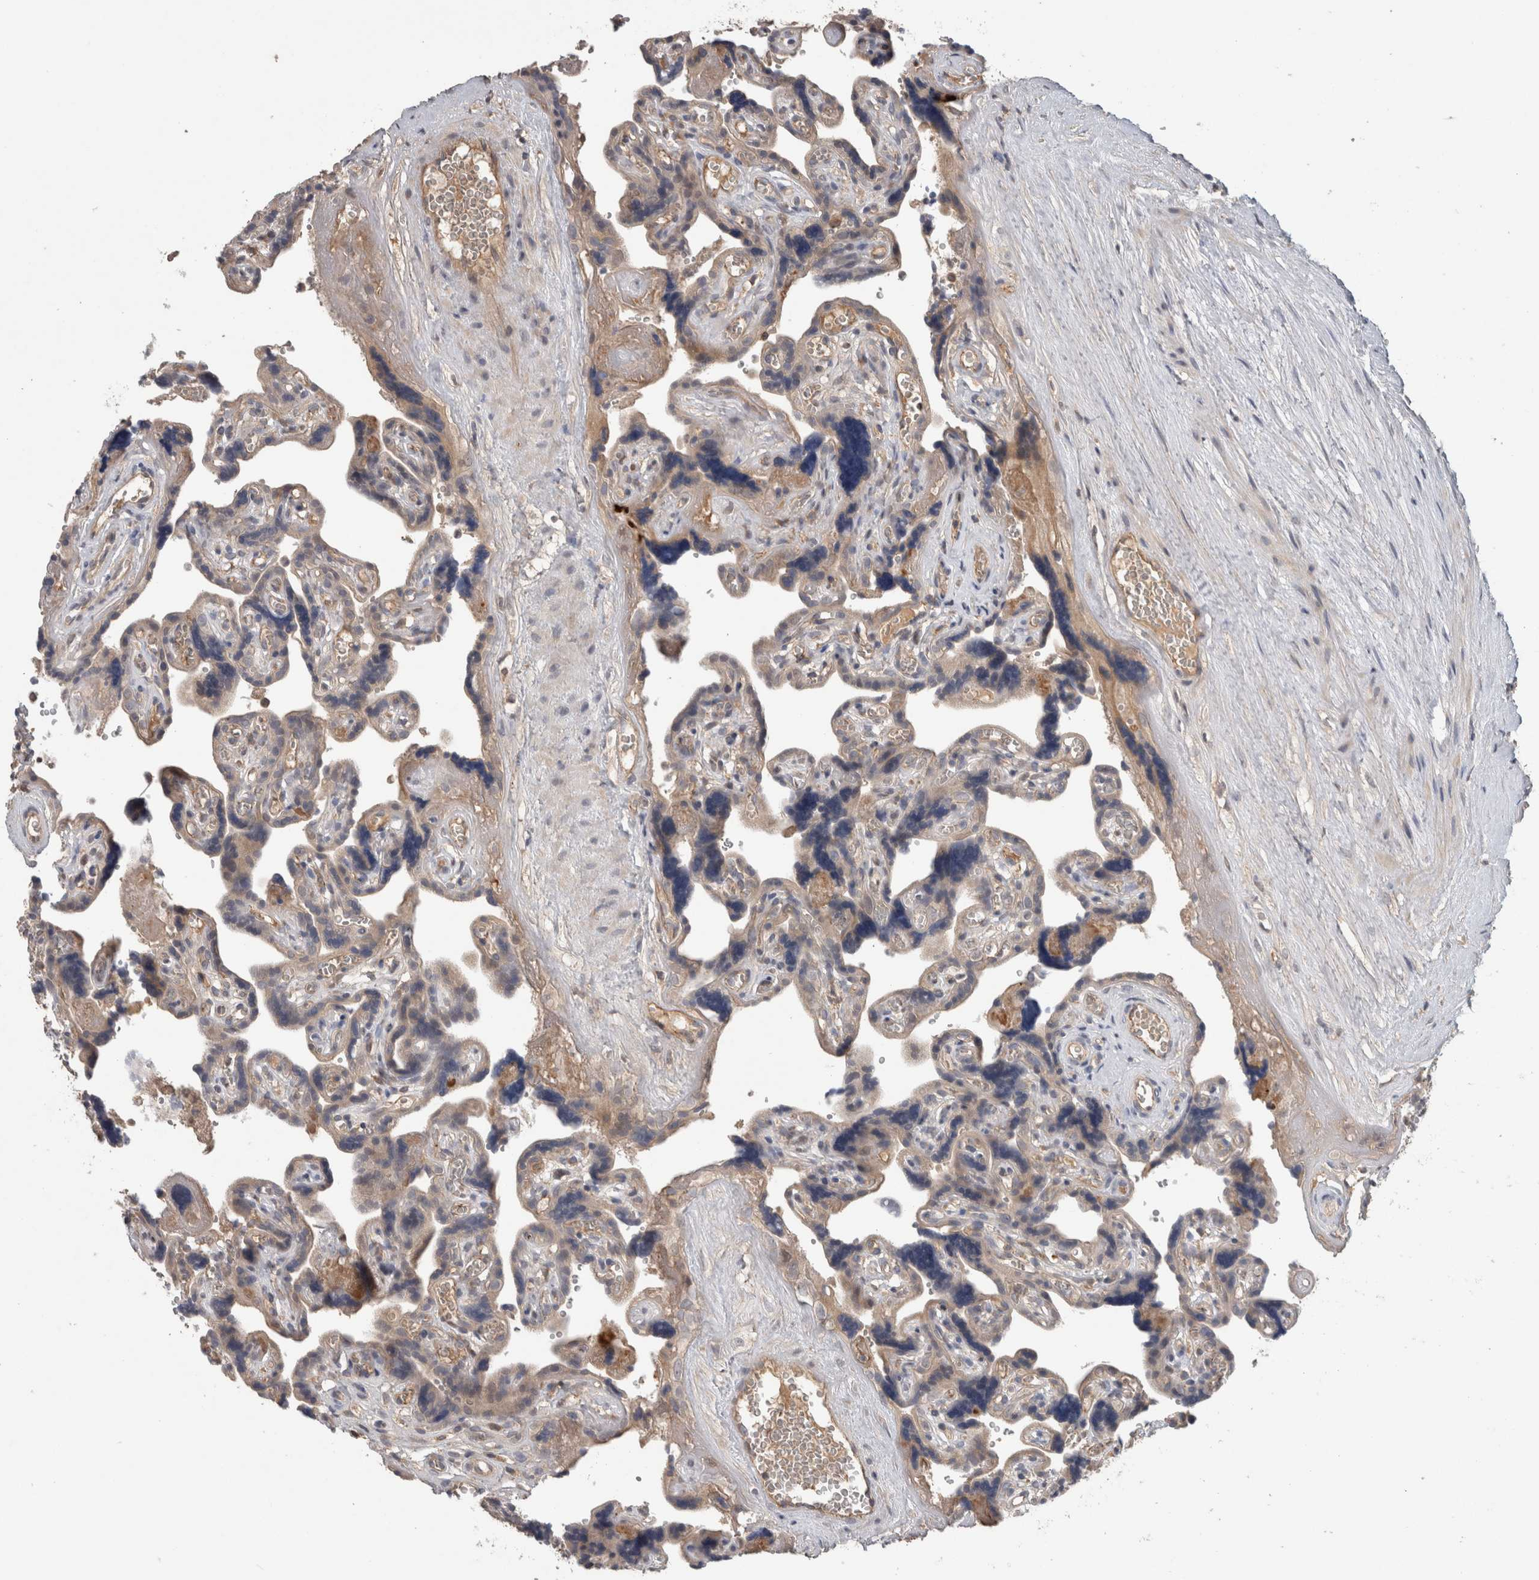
{"staining": {"intensity": "weak", "quantity": ">75%", "location": "cytoplasmic/membranous"}, "tissue": "placenta", "cell_type": "Decidual cells", "image_type": "normal", "snomed": [{"axis": "morphology", "description": "Normal tissue, NOS"}, {"axis": "topography", "description": "Placenta"}], "caption": "Decidual cells reveal low levels of weak cytoplasmic/membranous positivity in about >75% of cells in unremarkable human placenta.", "gene": "TARBP1", "patient": {"sex": "female", "age": 30}}